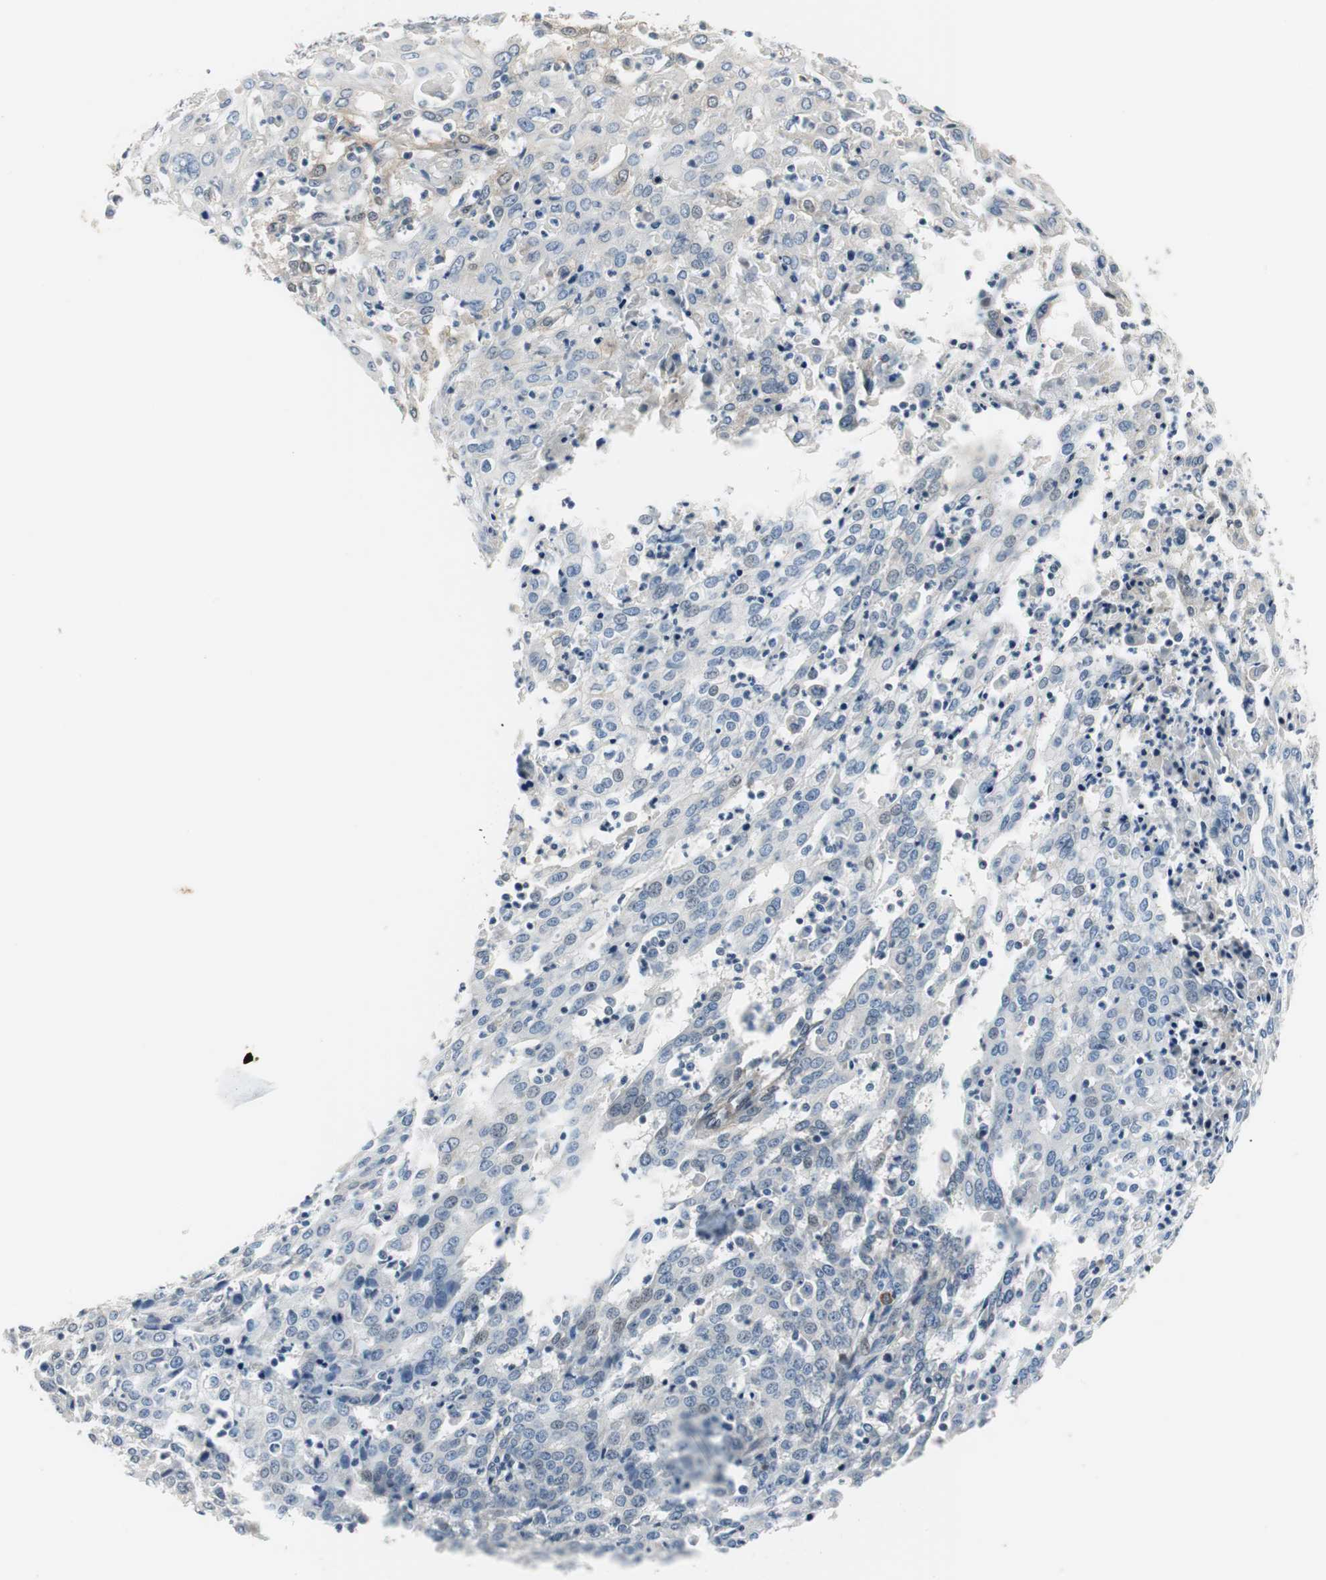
{"staining": {"intensity": "weak", "quantity": "<25%", "location": "cytoplasmic/membranous"}, "tissue": "cervical cancer", "cell_type": "Tumor cells", "image_type": "cancer", "snomed": [{"axis": "morphology", "description": "Squamous cell carcinoma, NOS"}, {"axis": "topography", "description": "Cervix"}], "caption": "High power microscopy micrograph of an immunohistochemistry (IHC) micrograph of cervical cancer, revealing no significant staining in tumor cells.", "gene": "FHL2", "patient": {"sex": "female", "age": 39}}